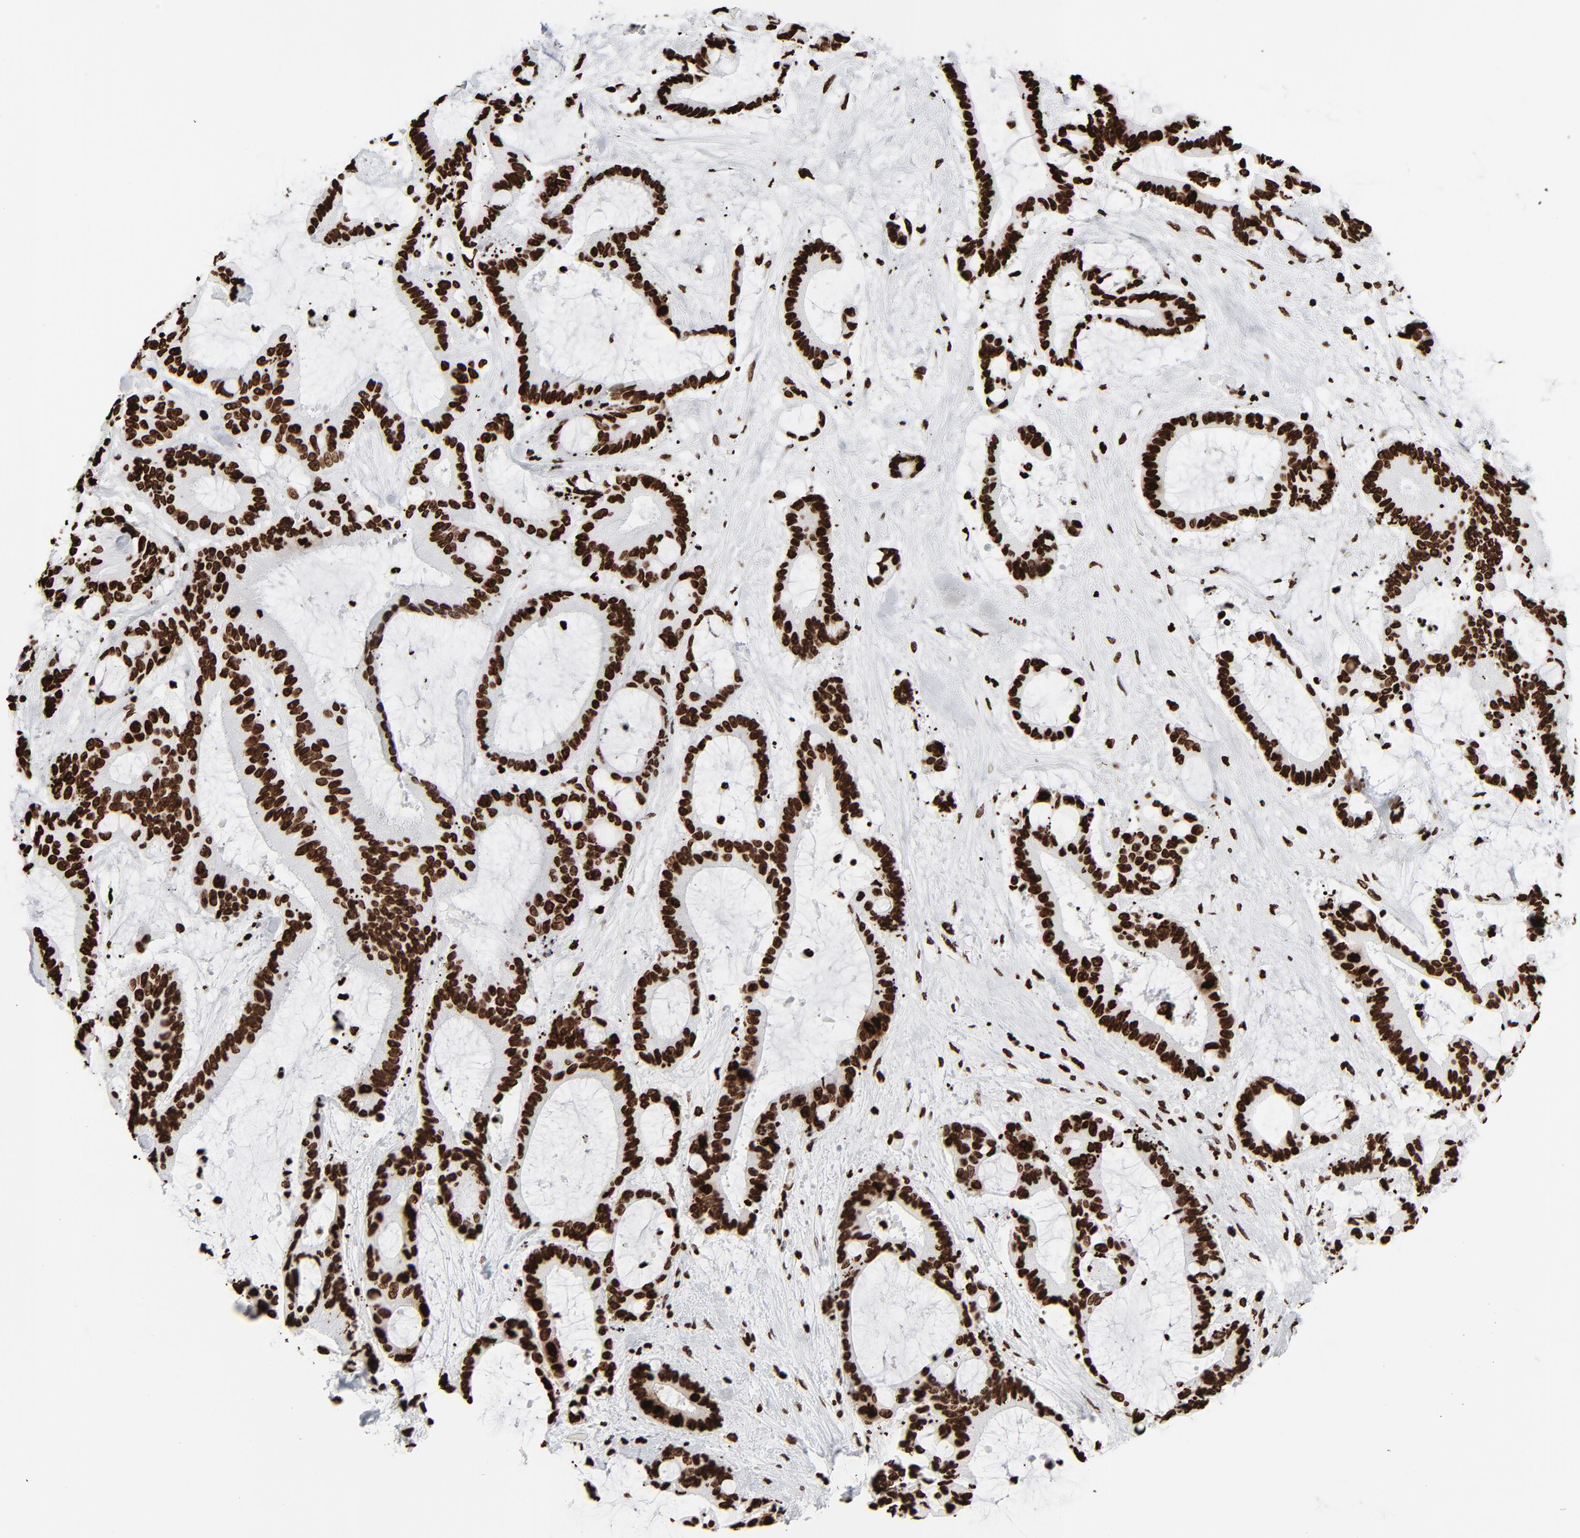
{"staining": {"intensity": "strong", "quantity": ">75%", "location": "nuclear"}, "tissue": "liver cancer", "cell_type": "Tumor cells", "image_type": "cancer", "snomed": [{"axis": "morphology", "description": "Cholangiocarcinoma"}, {"axis": "topography", "description": "Liver"}], "caption": "This is an image of immunohistochemistry staining of liver cancer, which shows strong expression in the nuclear of tumor cells.", "gene": "H3-4", "patient": {"sex": "female", "age": 73}}